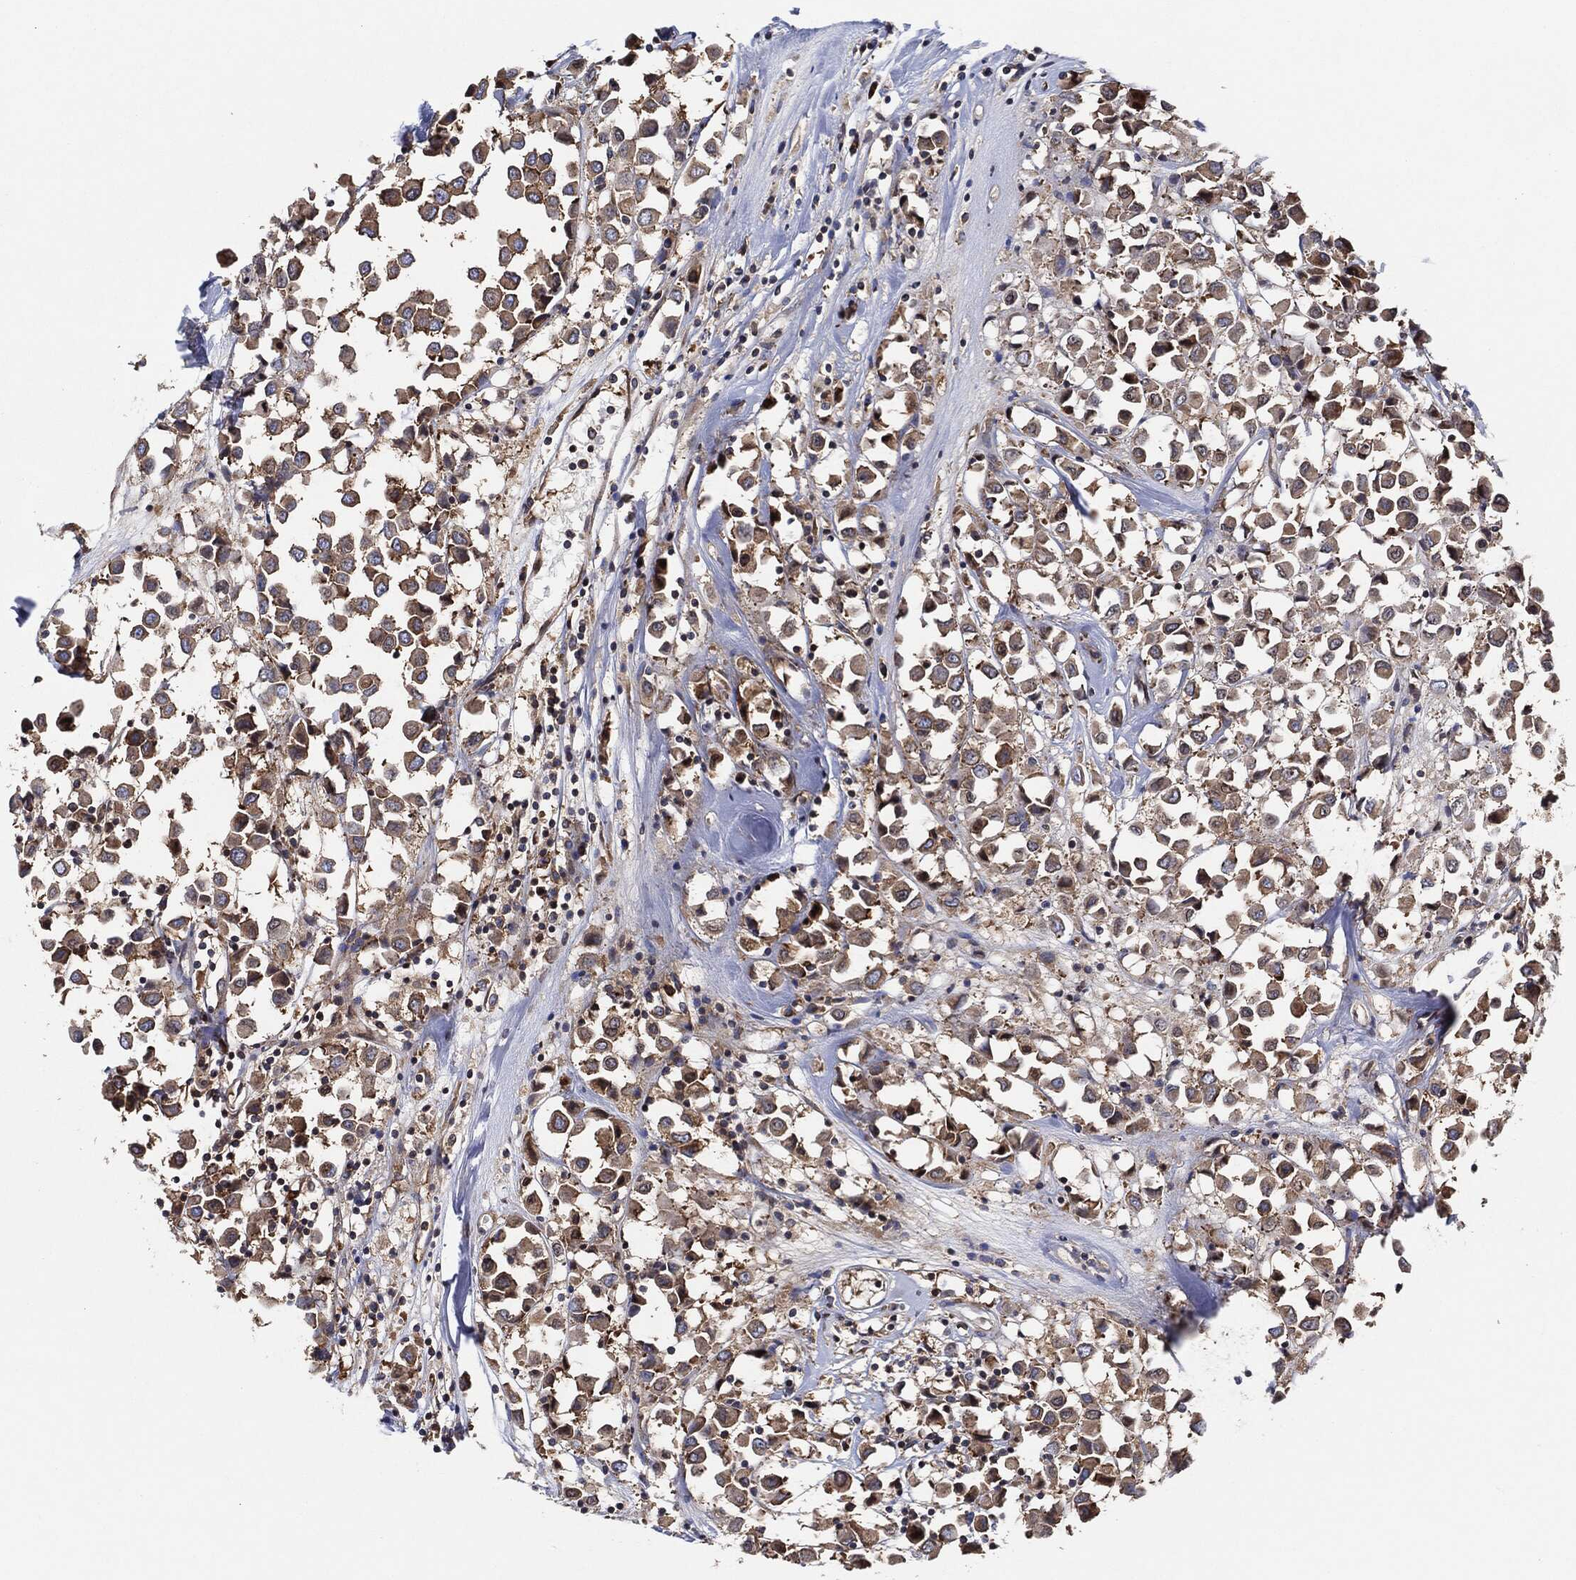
{"staining": {"intensity": "weak", "quantity": ">75%", "location": "cytoplasmic/membranous"}, "tissue": "breast cancer", "cell_type": "Tumor cells", "image_type": "cancer", "snomed": [{"axis": "morphology", "description": "Duct carcinoma"}, {"axis": "topography", "description": "Breast"}], "caption": "Immunohistochemical staining of breast invasive ductal carcinoma reveals low levels of weak cytoplasmic/membranous protein expression in about >75% of tumor cells.", "gene": "EIF2S2", "patient": {"sex": "female", "age": 61}}